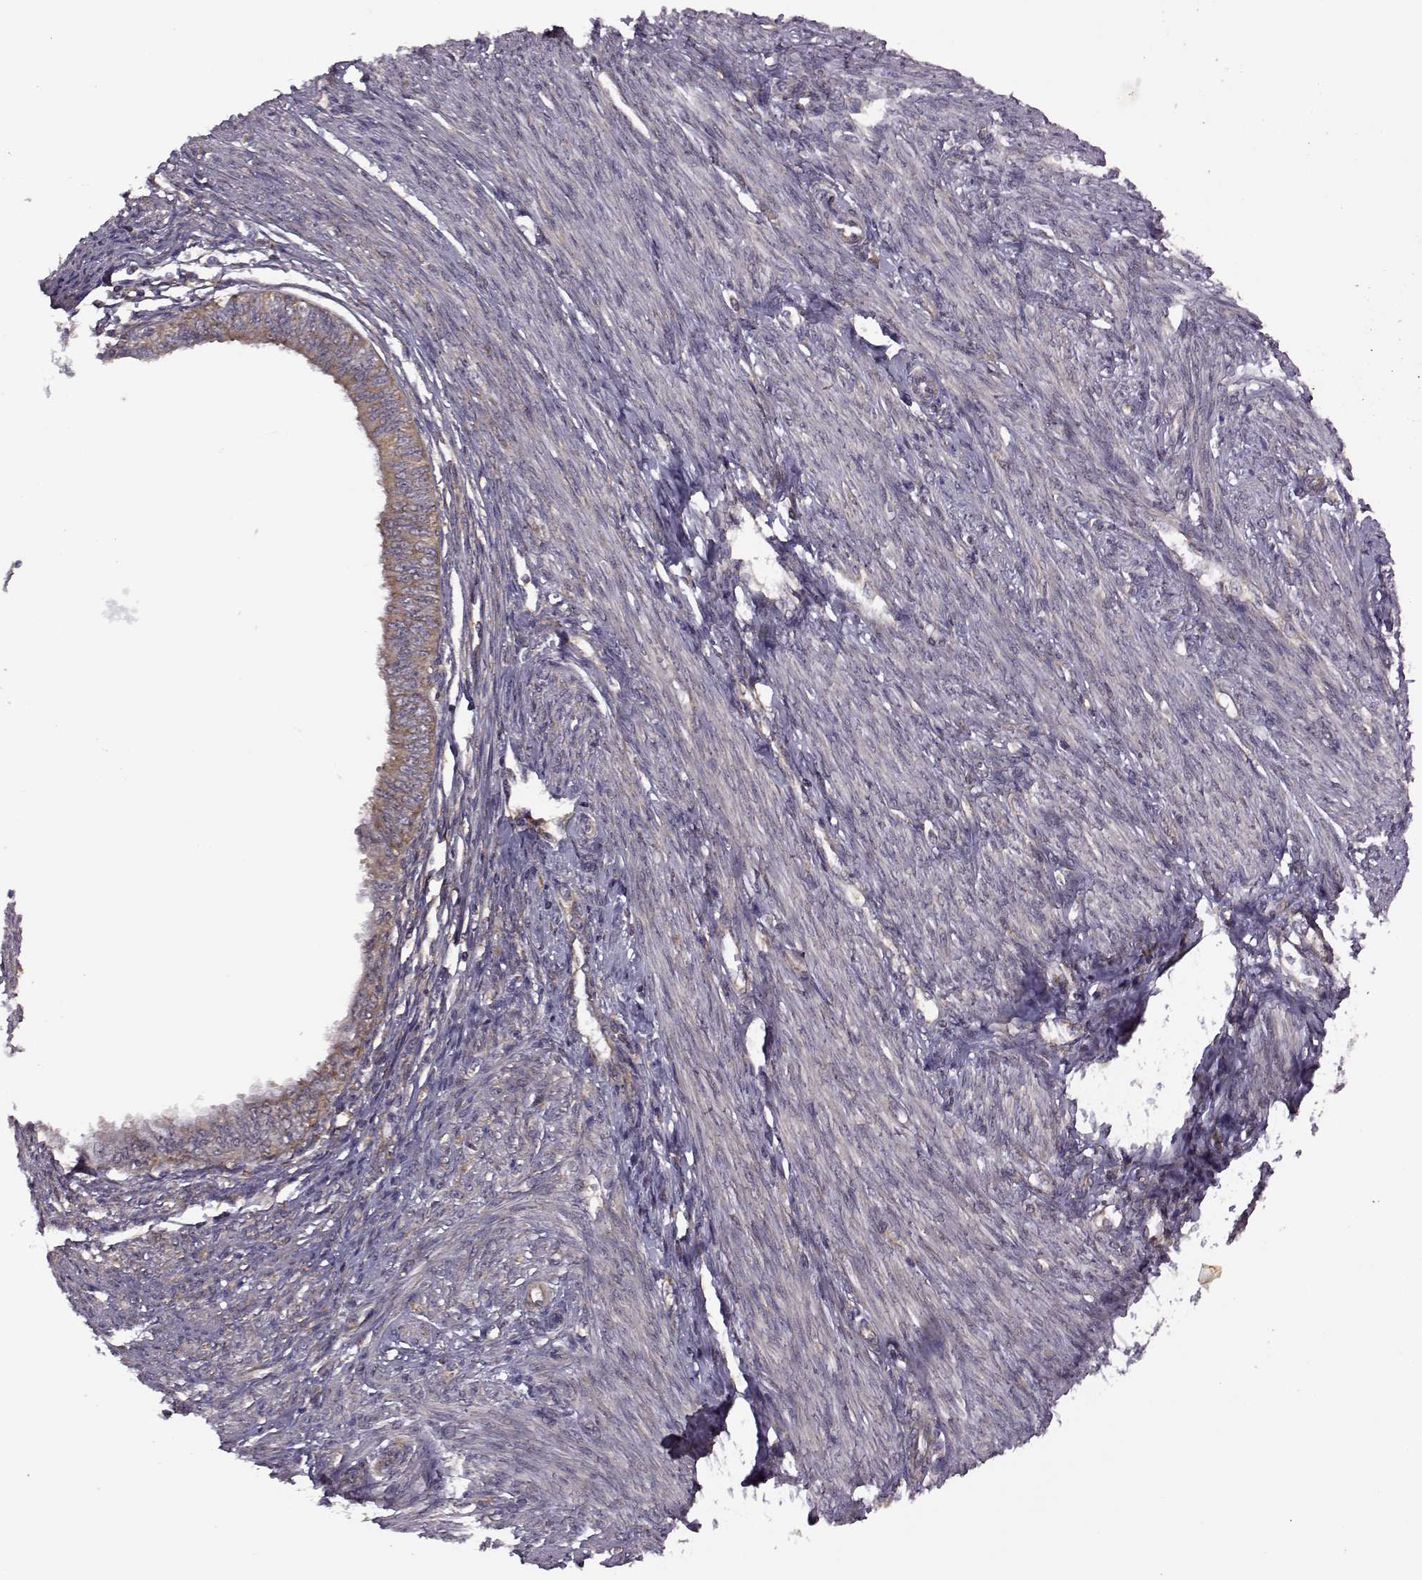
{"staining": {"intensity": "moderate", "quantity": ">75%", "location": "cytoplasmic/membranous"}, "tissue": "endometrial cancer", "cell_type": "Tumor cells", "image_type": "cancer", "snomed": [{"axis": "morphology", "description": "Adenocarcinoma, NOS"}, {"axis": "topography", "description": "Endometrium"}], "caption": "Immunohistochemistry (IHC) staining of endometrial cancer, which reveals medium levels of moderate cytoplasmic/membranous expression in about >75% of tumor cells indicating moderate cytoplasmic/membranous protein staining. The staining was performed using DAB (brown) for protein detection and nuclei were counterstained in hematoxylin (blue).", "gene": "URI1", "patient": {"sex": "female", "age": 68}}